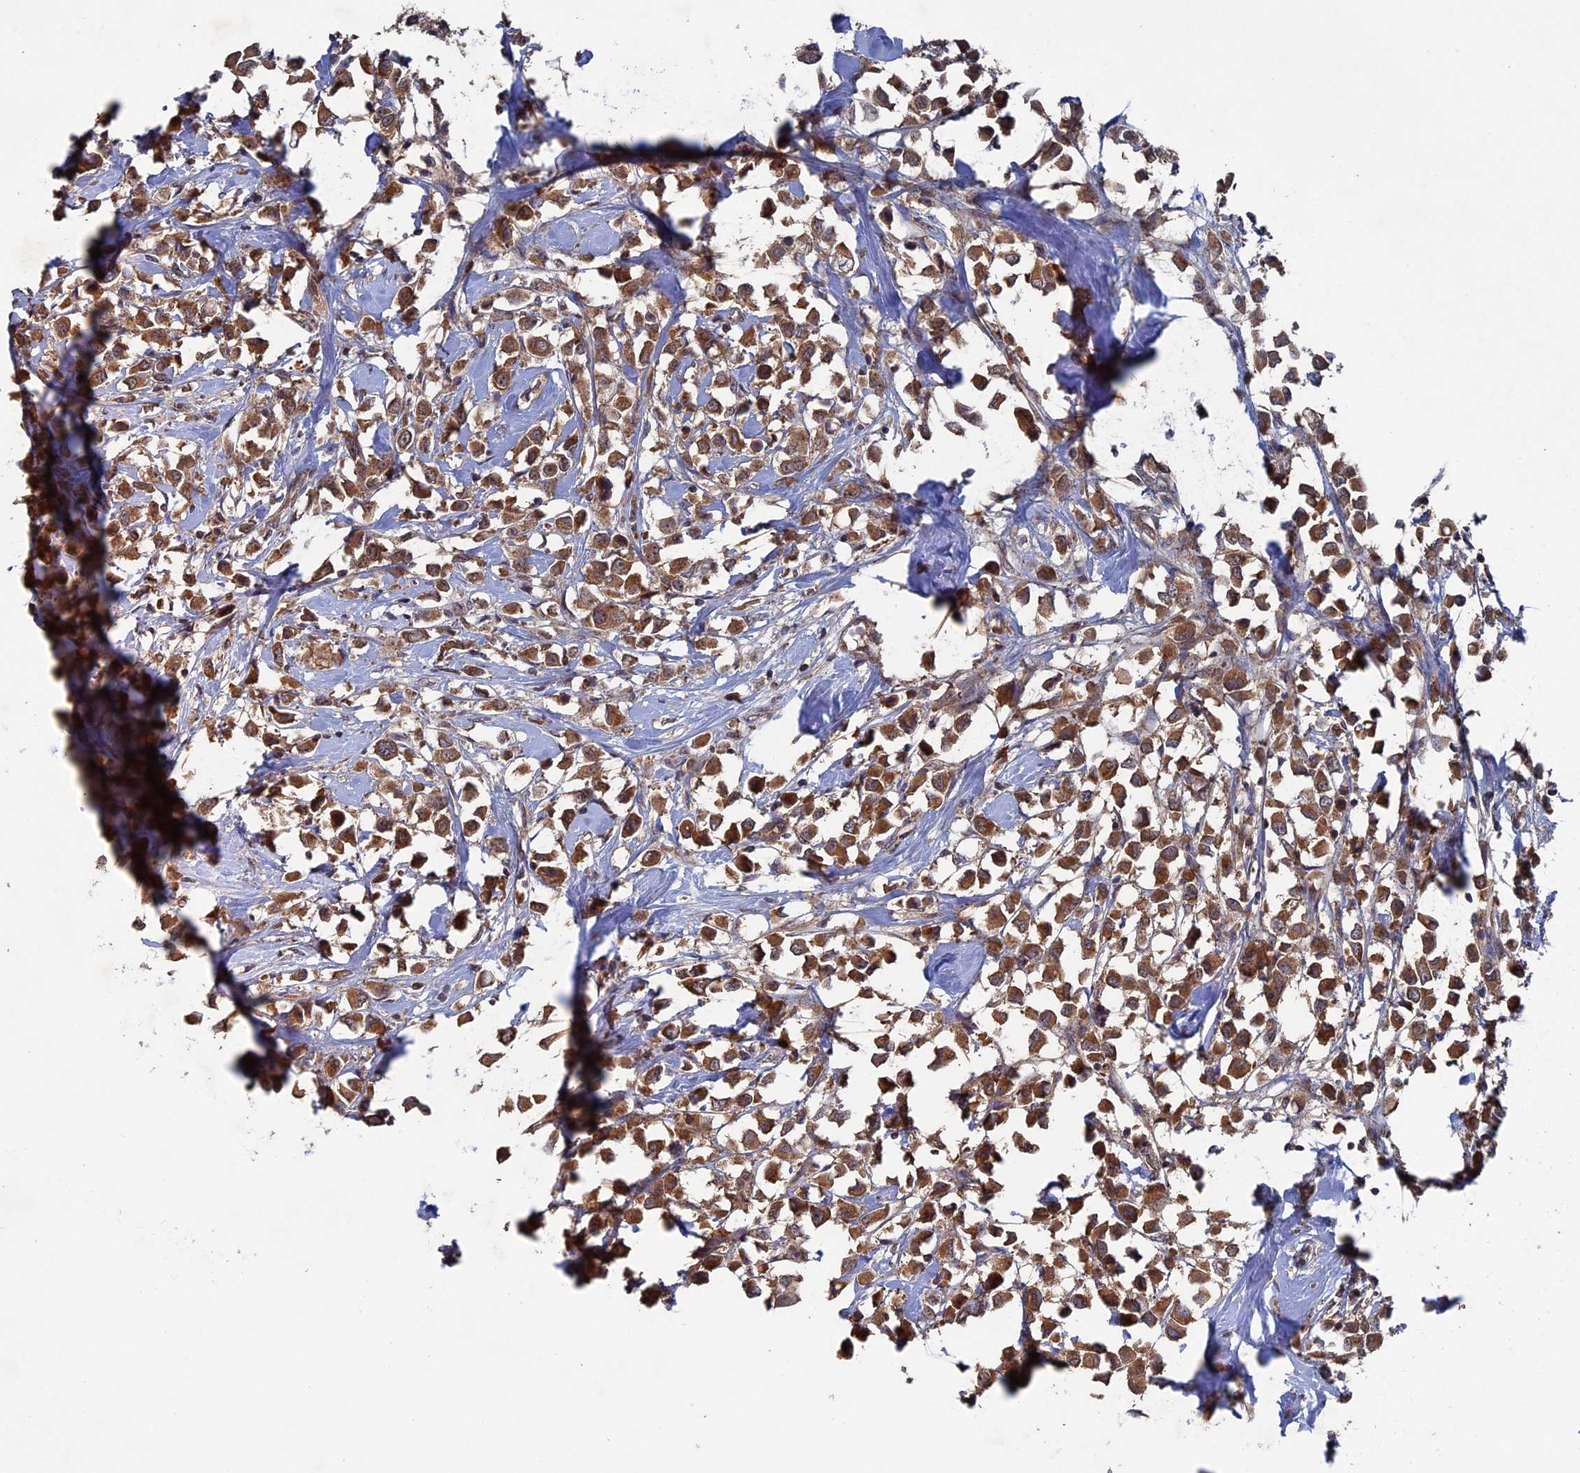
{"staining": {"intensity": "moderate", "quantity": ">75%", "location": "cytoplasmic/membranous"}, "tissue": "breast cancer", "cell_type": "Tumor cells", "image_type": "cancer", "snomed": [{"axis": "morphology", "description": "Duct carcinoma"}, {"axis": "topography", "description": "Breast"}], "caption": "Breast infiltrating ductal carcinoma was stained to show a protein in brown. There is medium levels of moderate cytoplasmic/membranous staining in about >75% of tumor cells.", "gene": "RAB15", "patient": {"sex": "female", "age": 61}}